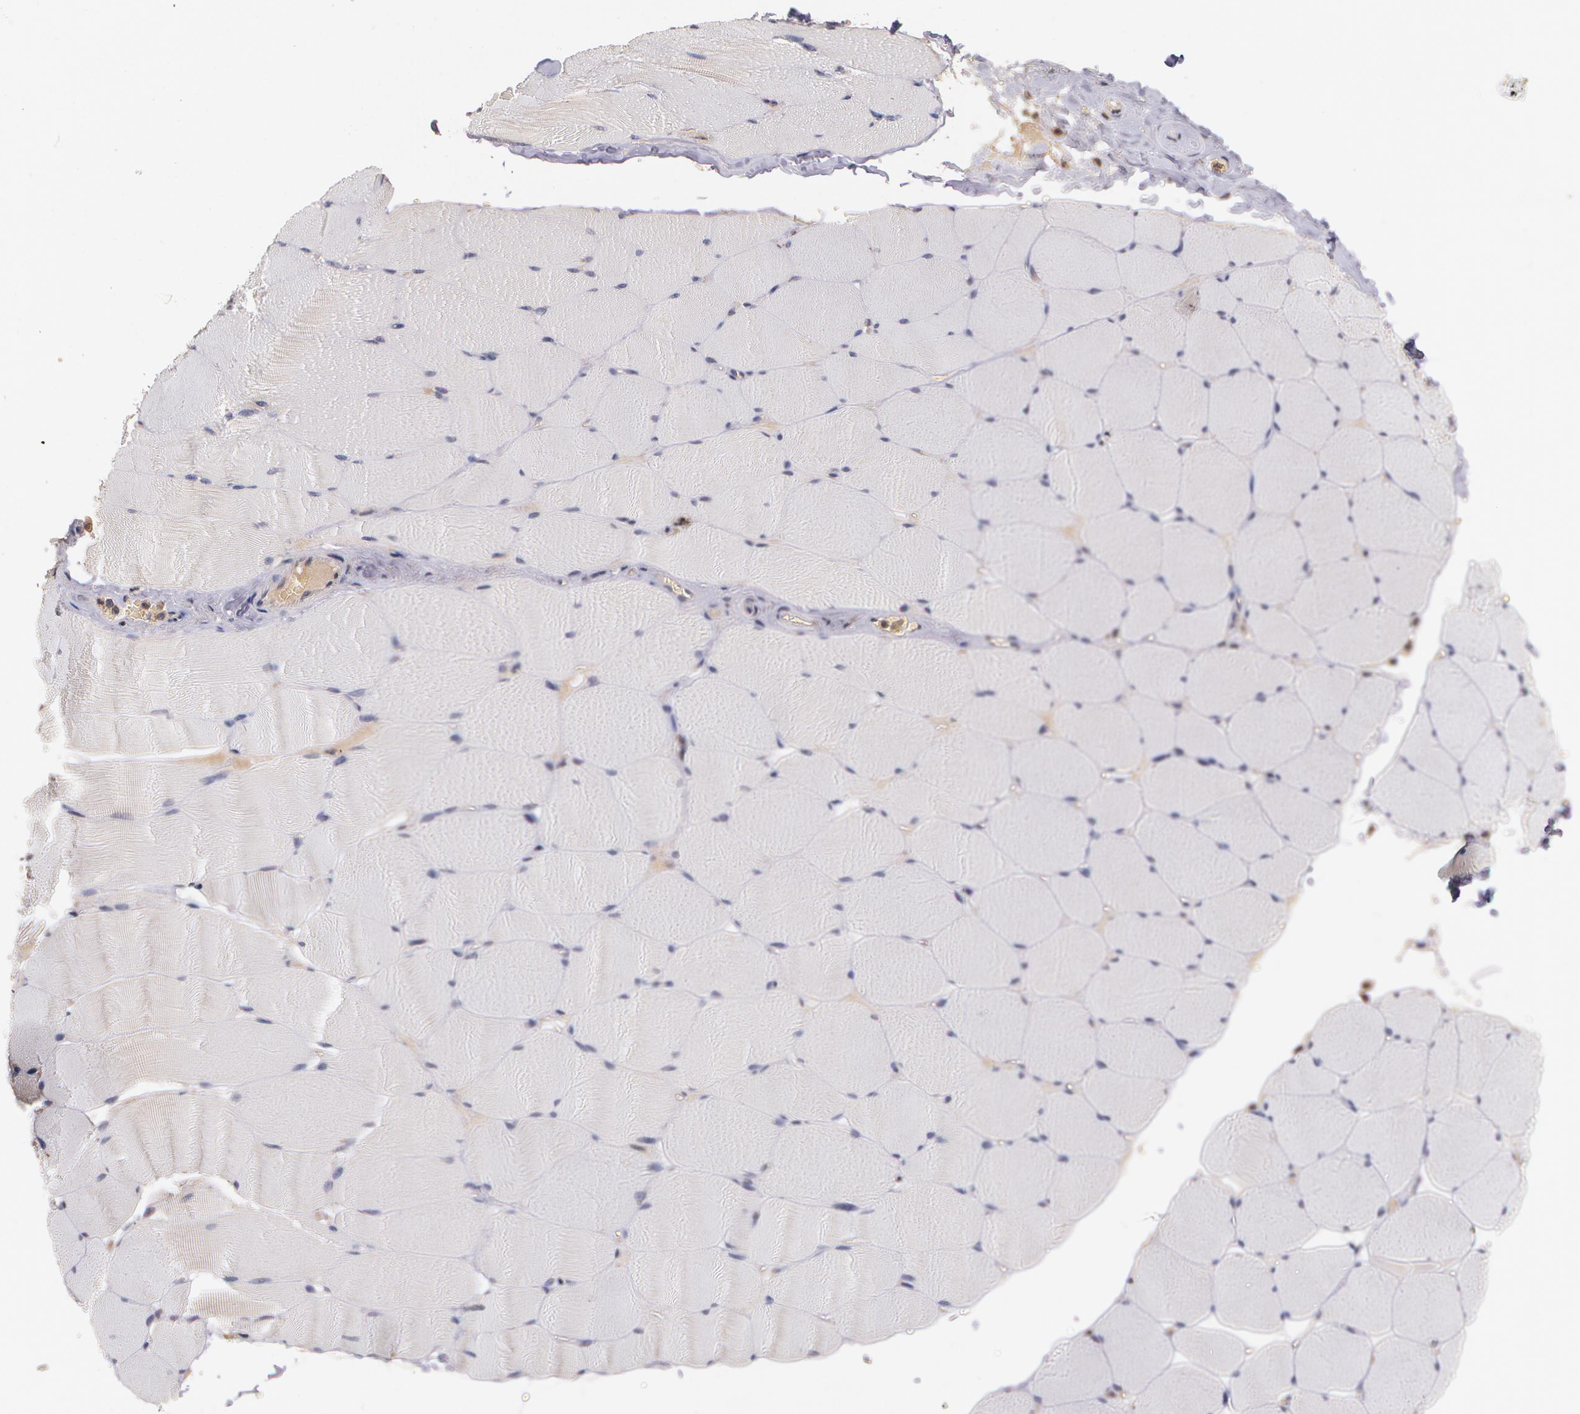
{"staining": {"intensity": "negative", "quantity": "none", "location": "none"}, "tissue": "skeletal muscle", "cell_type": "Myocytes", "image_type": "normal", "snomed": [{"axis": "morphology", "description": "Normal tissue, NOS"}, {"axis": "topography", "description": "Skeletal muscle"}], "caption": "Protein analysis of benign skeletal muscle reveals no significant positivity in myocytes.", "gene": "IFNGR2", "patient": {"sex": "male", "age": 62}}